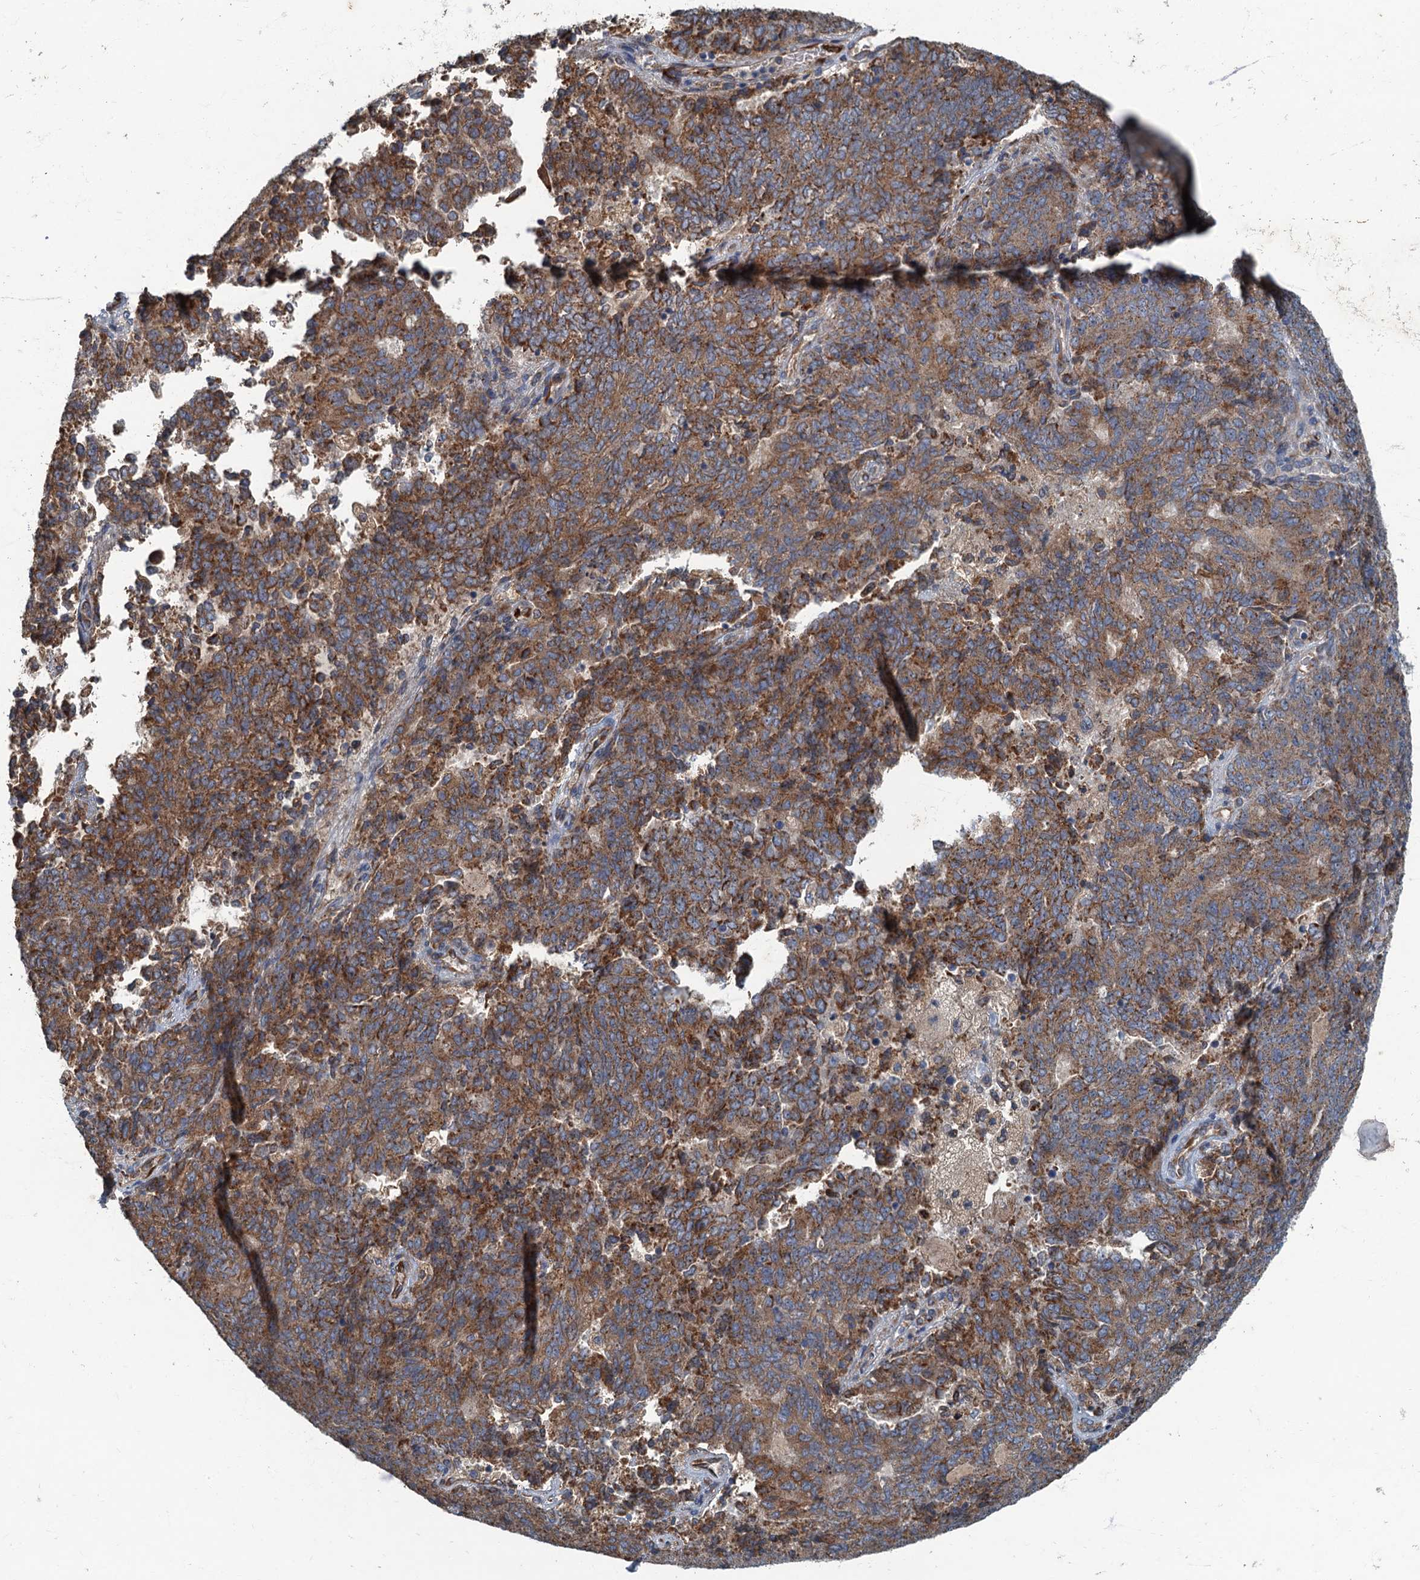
{"staining": {"intensity": "moderate", "quantity": ">75%", "location": "cytoplasmic/membranous"}, "tissue": "endometrial cancer", "cell_type": "Tumor cells", "image_type": "cancer", "snomed": [{"axis": "morphology", "description": "Adenocarcinoma, NOS"}, {"axis": "topography", "description": "Endometrium"}], "caption": "Immunohistochemistry (IHC) photomicrograph of neoplastic tissue: endometrial cancer stained using immunohistochemistry displays medium levels of moderate protein expression localized specifically in the cytoplasmic/membranous of tumor cells, appearing as a cytoplasmic/membranous brown color.", "gene": "SPDYC", "patient": {"sex": "female", "age": 80}}